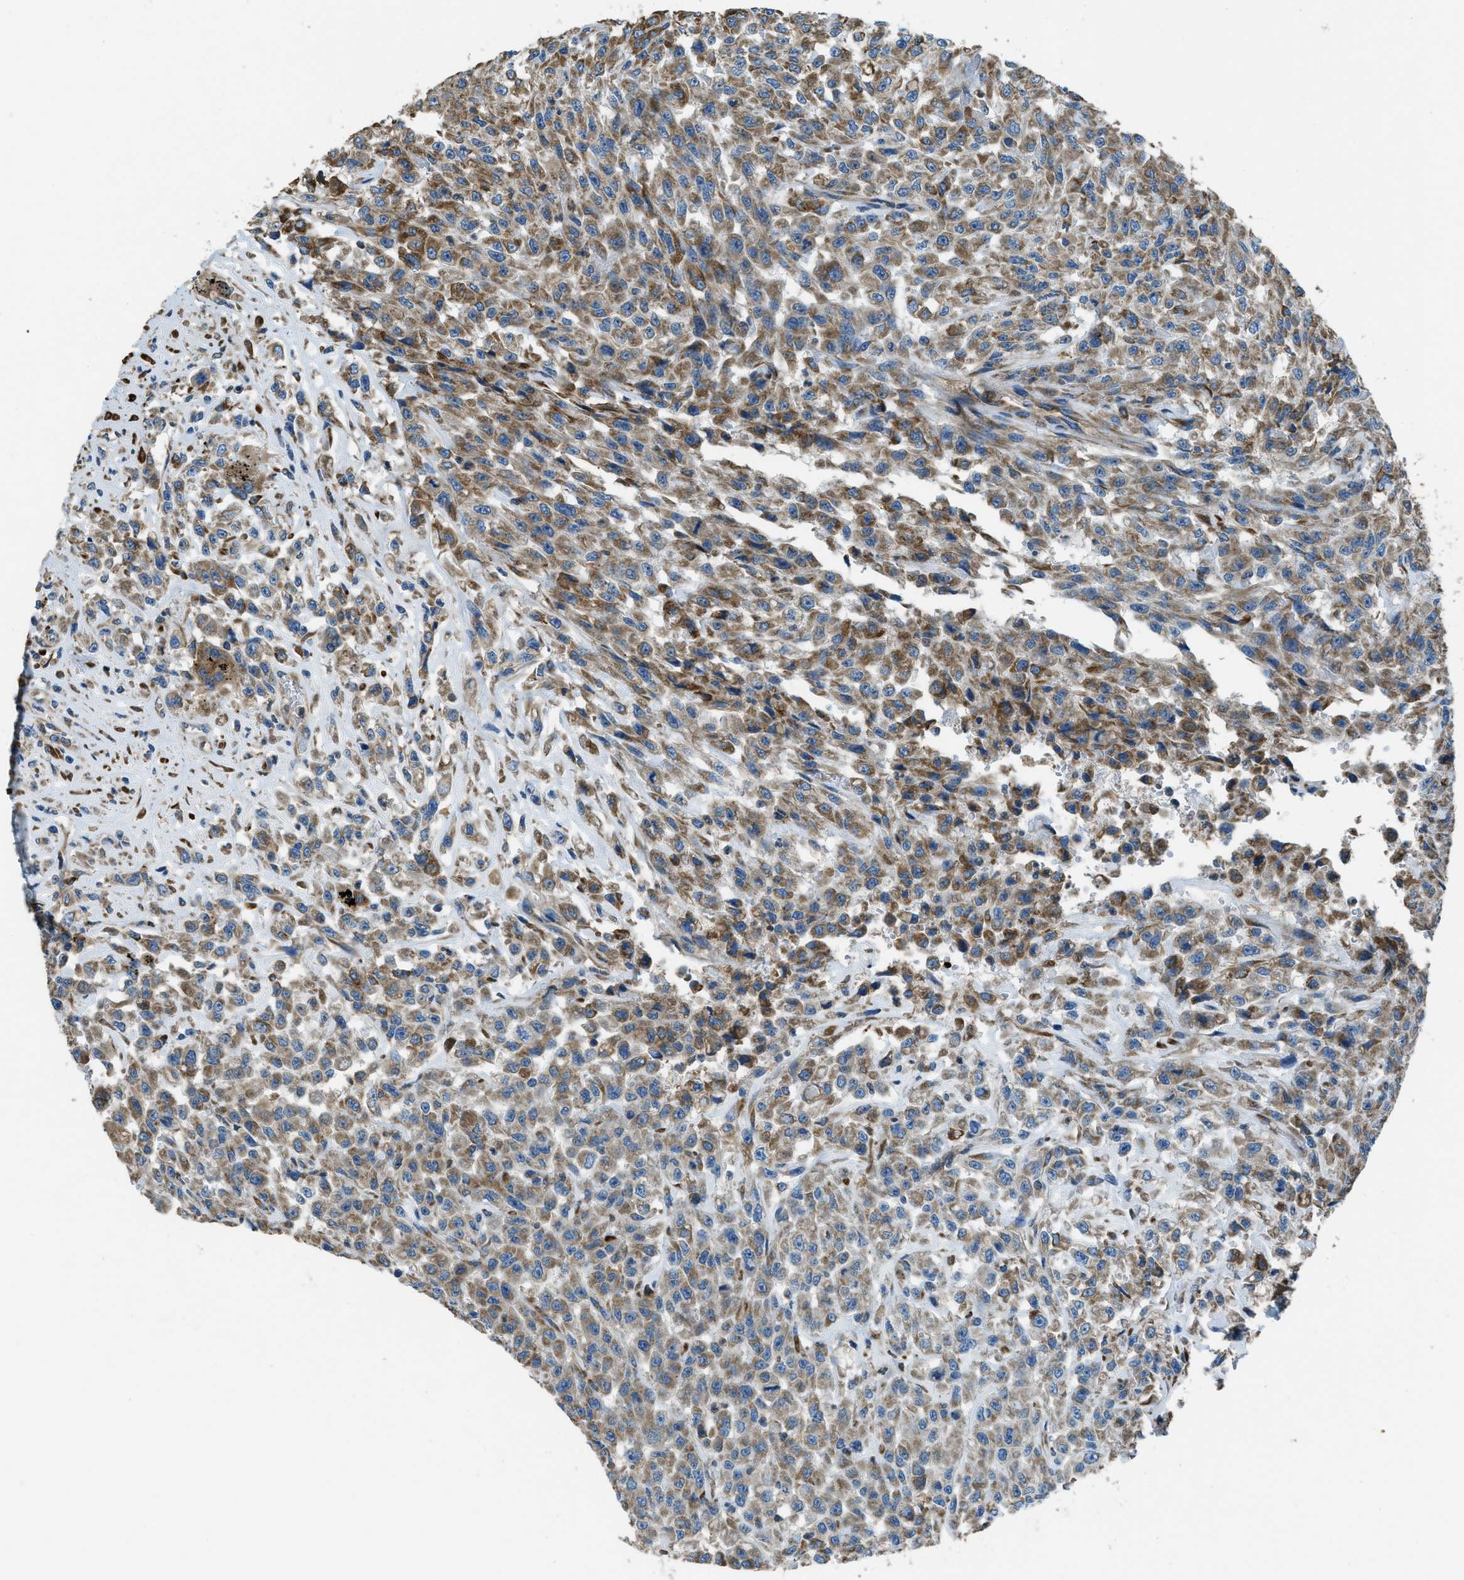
{"staining": {"intensity": "weak", "quantity": ">75%", "location": "cytoplasmic/membranous"}, "tissue": "urothelial cancer", "cell_type": "Tumor cells", "image_type": "cancer", "snomed": [{"axis": "morphology", "description": "Urothelial carcinoma, High grade"}, {"axis": "topography", "description": "Urinary bladder"}], "caption": "Protein expression analysis of human urothelial cancer reveals weak cytoplasmic/membranous expression in approximately >75% of tumor cells.", "gene": "GIMAP8", "patient": {"sex": "male", "age": 46}}